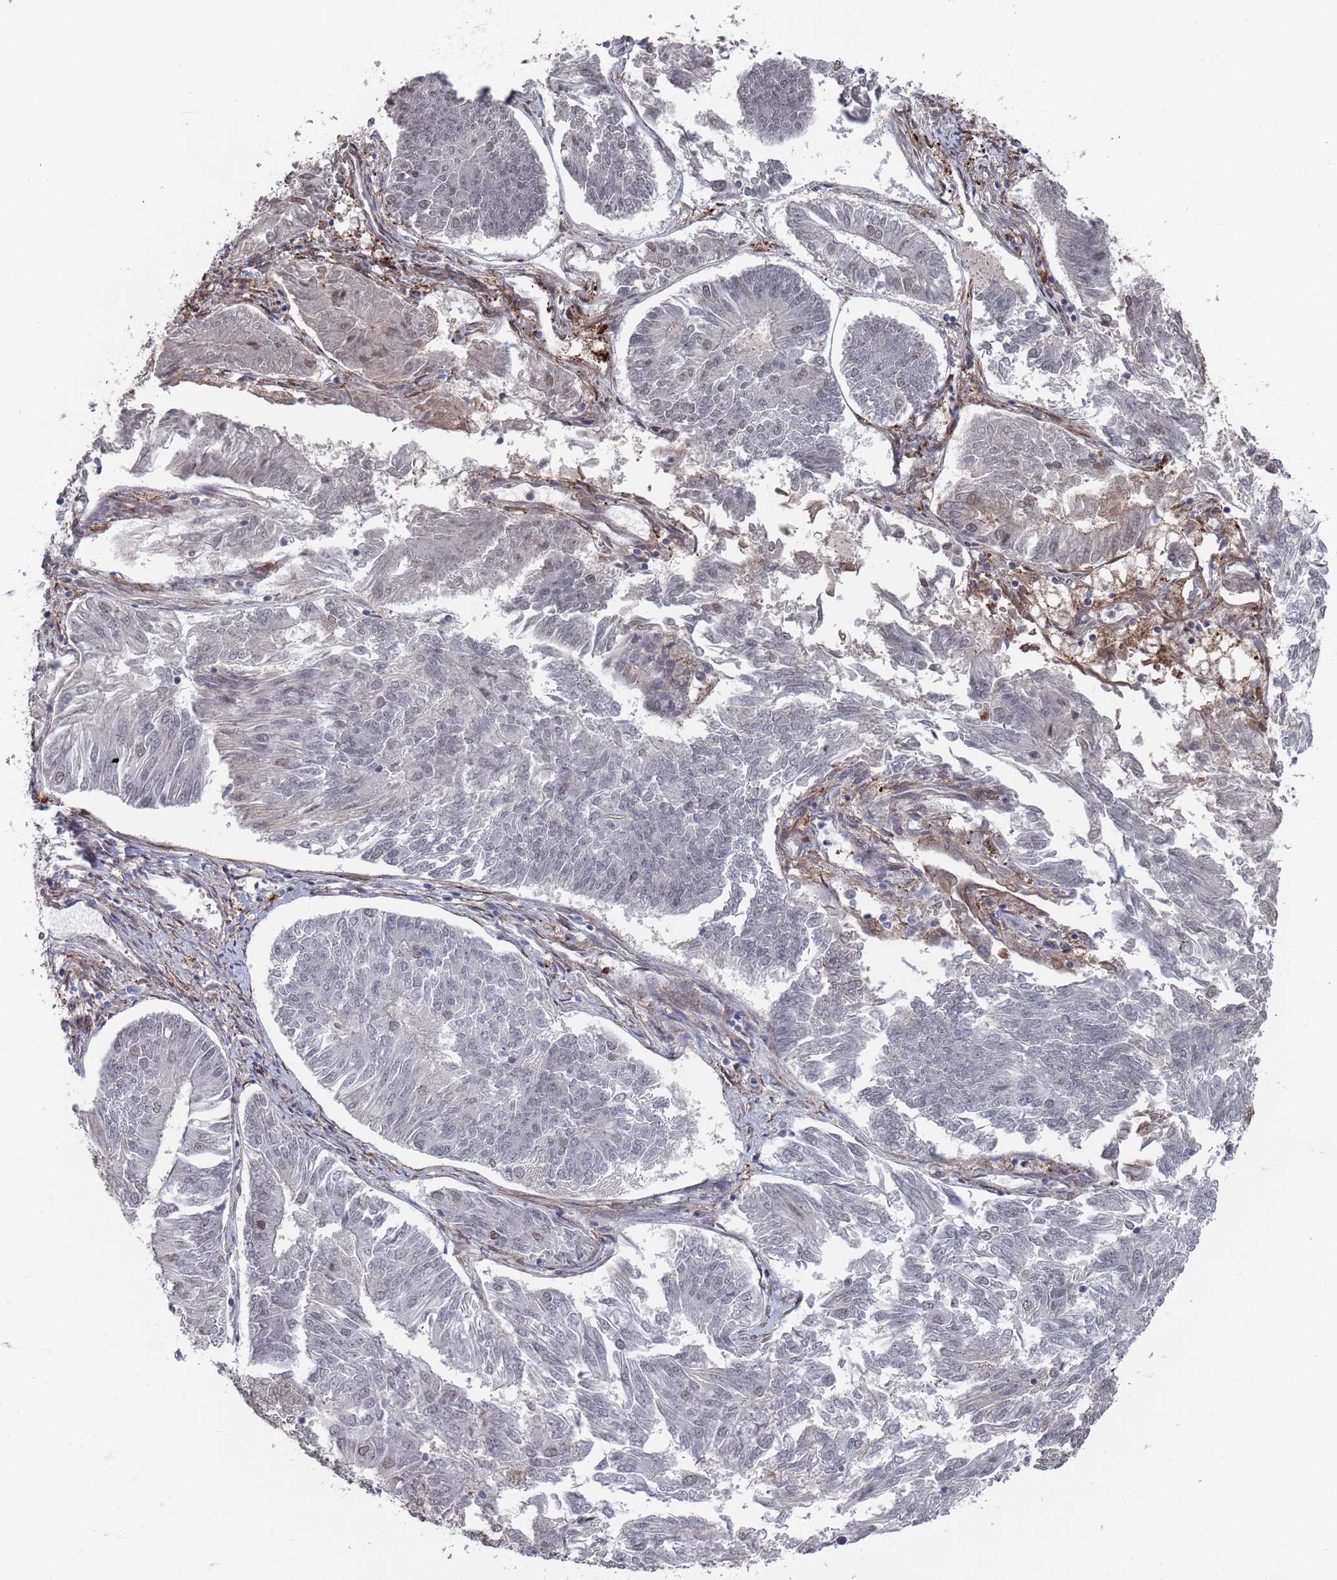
{"staining": {"intensity": "weak", "quantity": "<25%", "location": "nuclear"}, "tissue": "endometrial cancer", "cell_type": "Tumor cells", "image_type": "cancer", "snomed": [{"axis": "morphology", "description": "Adenocarcinoma, NOS"}, {"axis": "topography", "description": "Endometrium"}], "caption": "An IHC micrograph of endometrial cancer is shown. There is no staining in tumor cells of endometrial cancer.", "gene": "DGKD", "patient": {"sex": "female", "age": 58}}